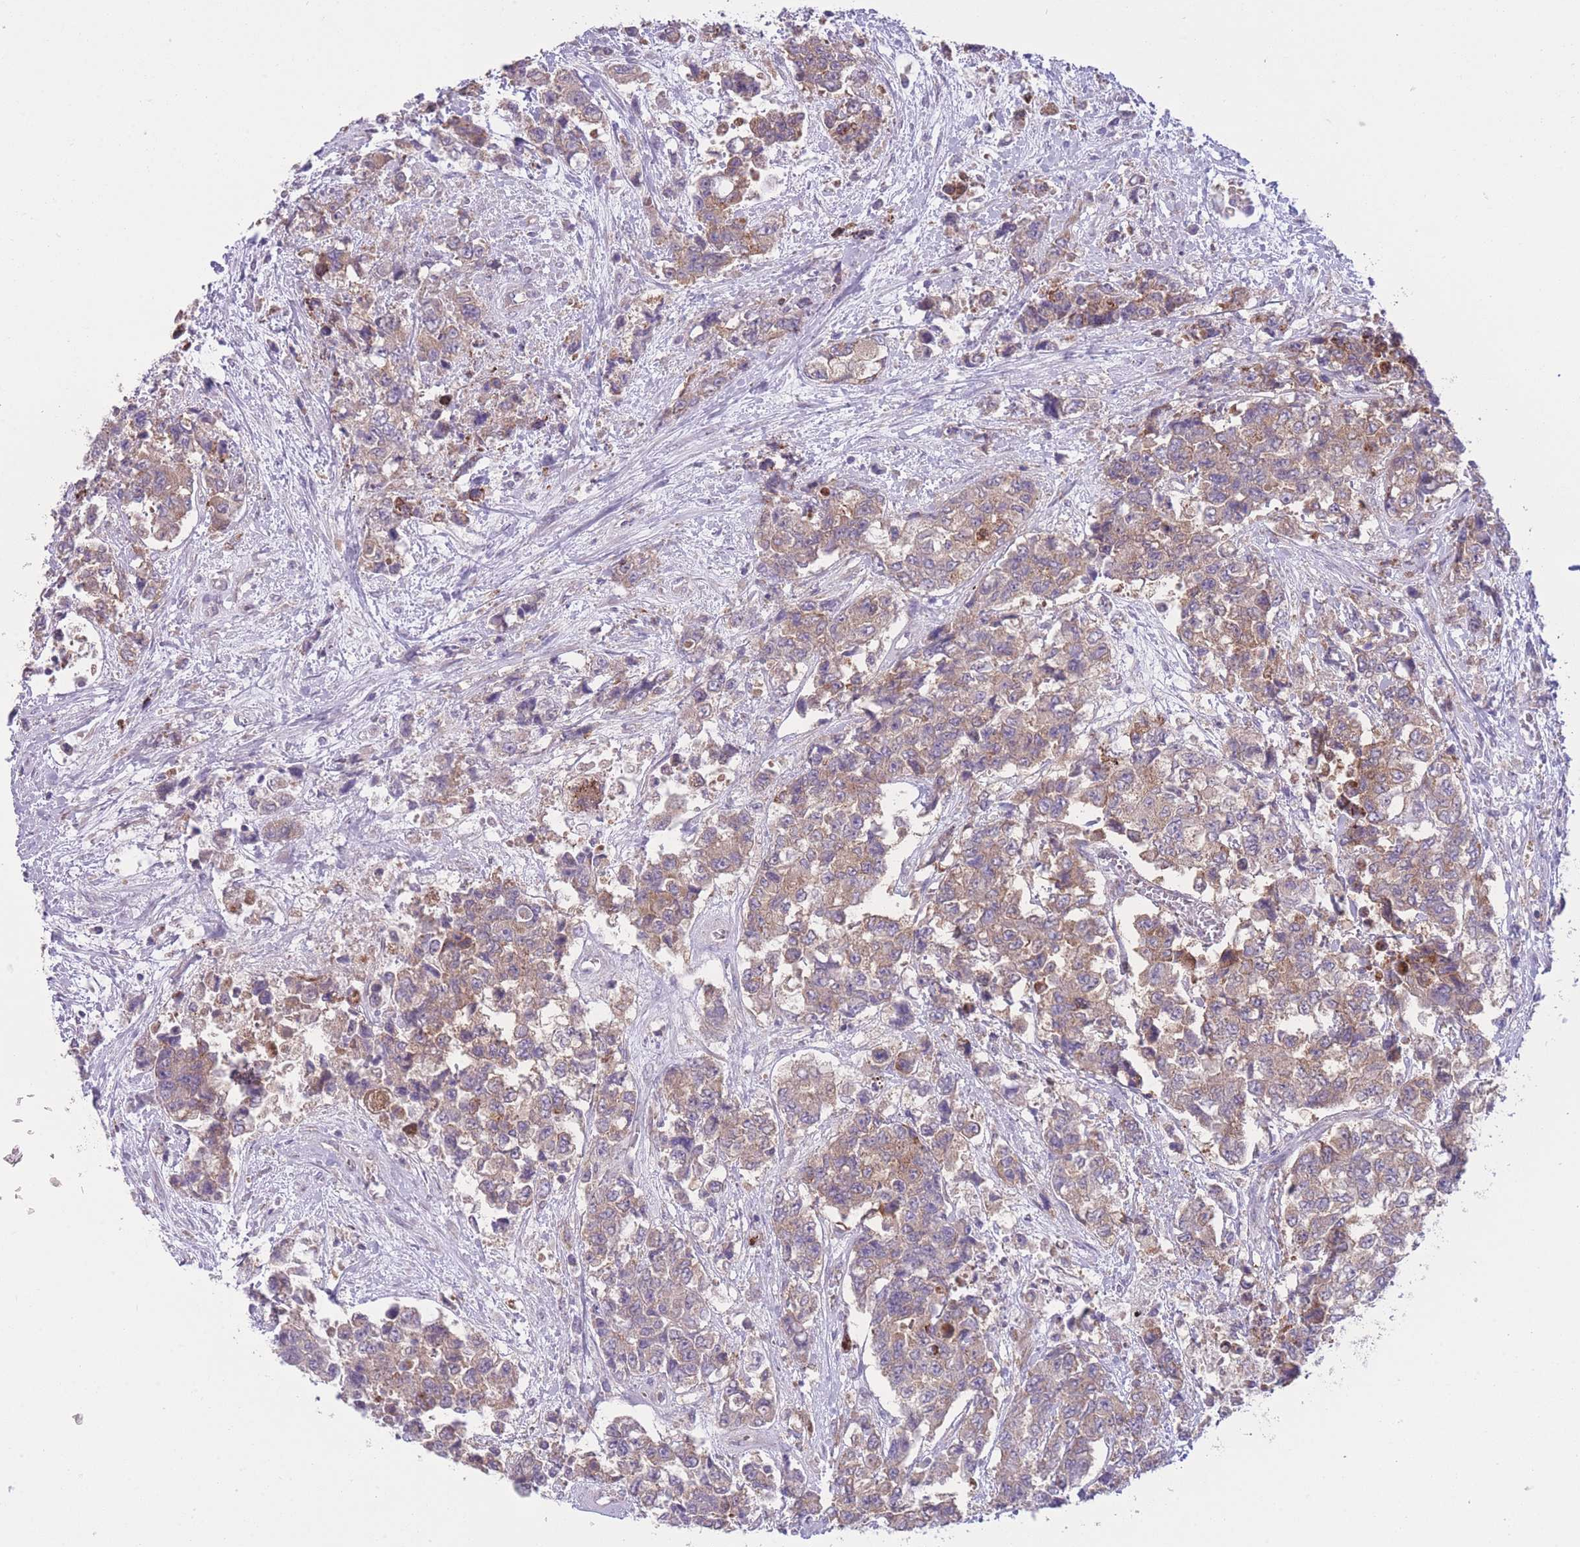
{"staining": {"intensity": "moderate", "quantity": ">75%", "location": "cytoplasmic/membranous"}, "tissue": "urothelial cancer", "cell_type": "Tumor cells", "image_type": "cancer", "snomed": [{"axis": "morphology", "description": "Urothelial carcinoma, High grade"}, {"axis": "topography", "description": "Urinary bladder"}], "caption": "IHC histopathology image of neoplastic tissue: human urothelial cancer stained using immunohistochemistry (IHC) exhibits medium levels of moderate protein expression localized specifically in the cytoplasmic/membranous of tumor cells, appearing as a cytoplasmic/membranous brown color.", "gene": "CCT6B", "patient": {"sex": "female", "age": 78}}